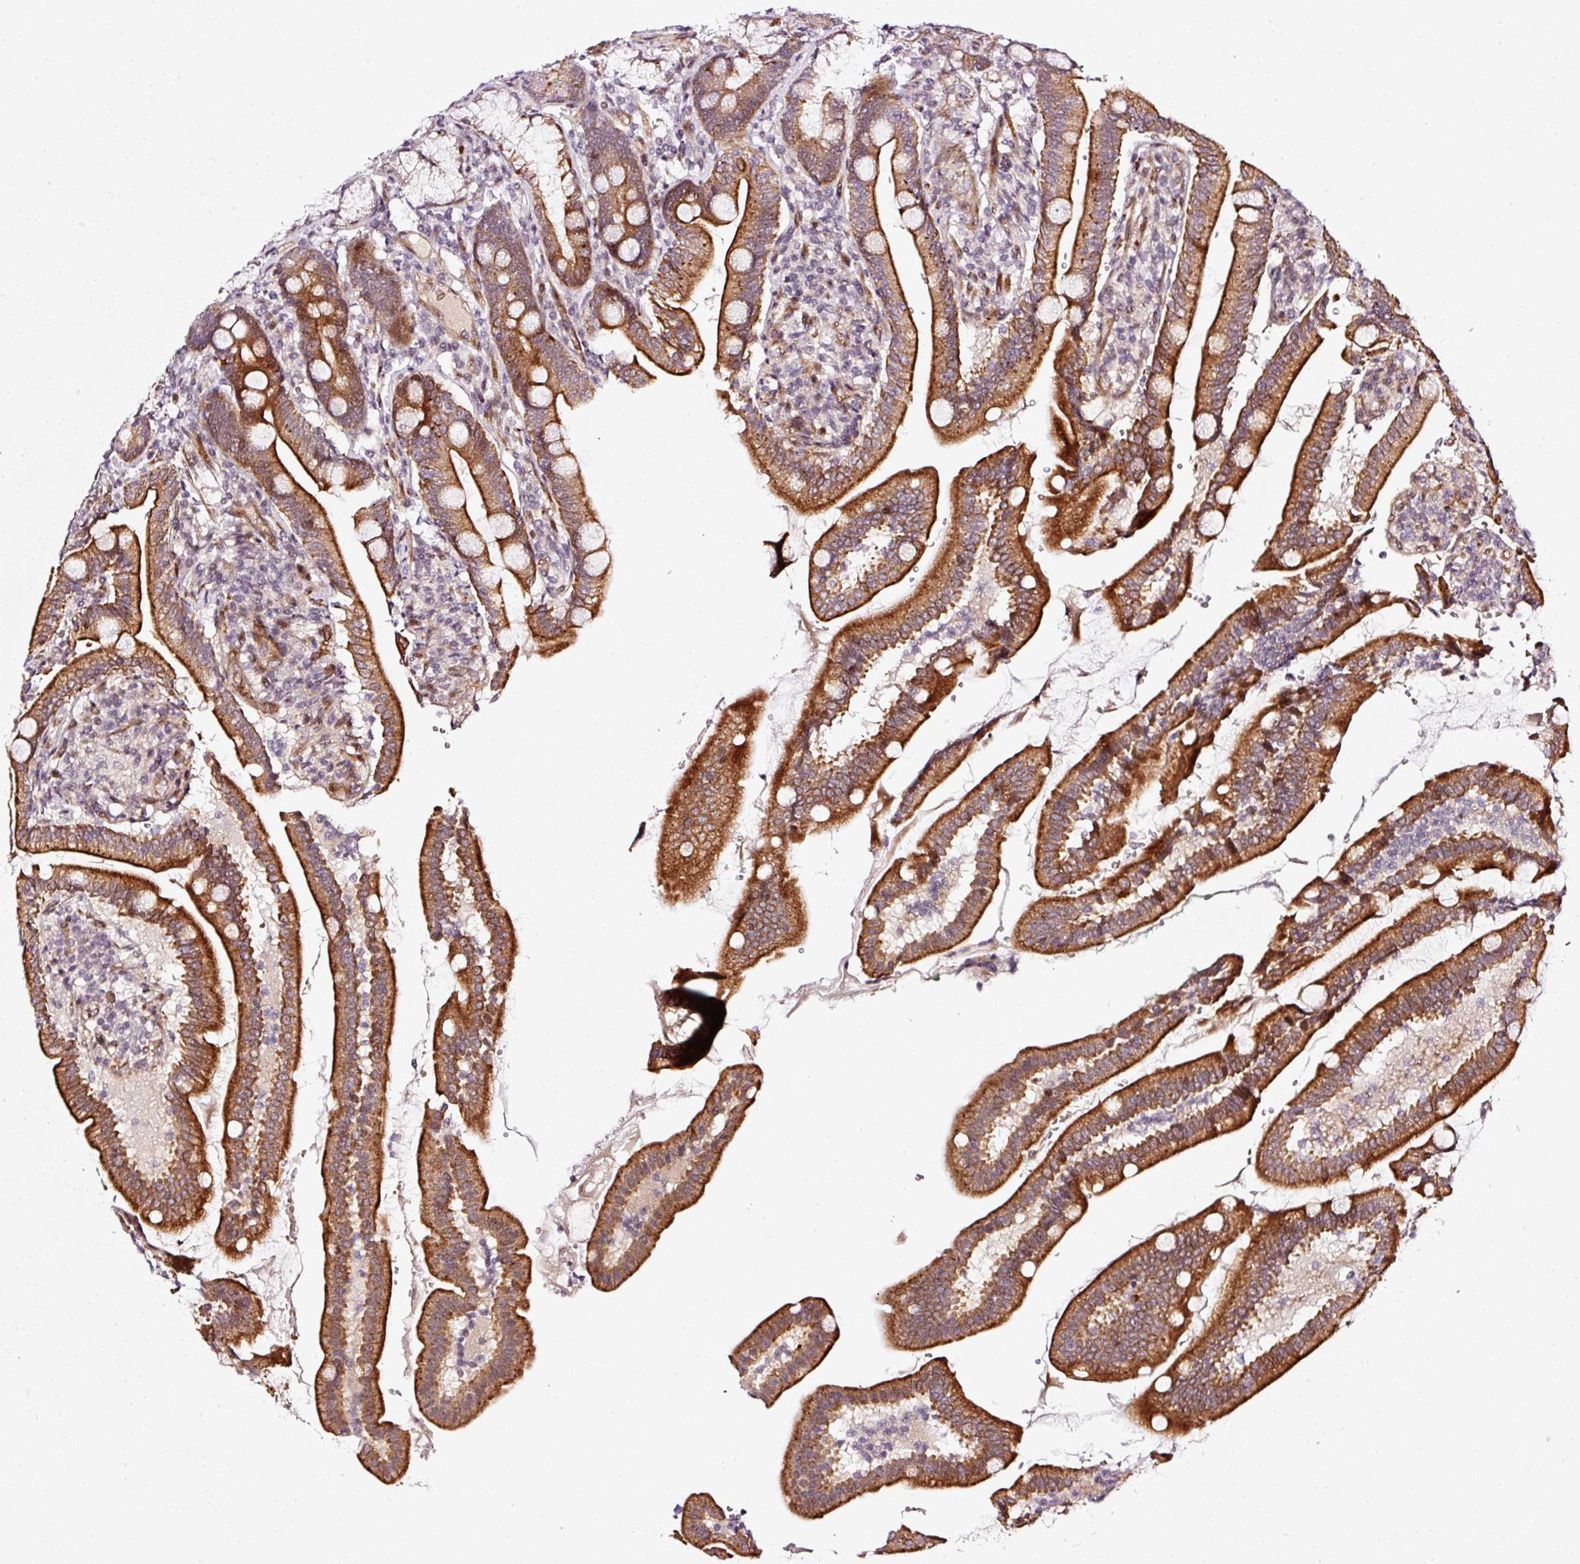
{"staining": {"intensity": "strong", "quantity": ">75%", "location": "cytoplasmic/membranous"}, "tissue": "duodenum", "cell_type": "Glandular cells", "image_type": "normal", "snomed": [{"axis": "morphology", "description": "Normal tissue, NOS"}, {"axis": "topography", "description": "Duodenum"}], "caption": "Duodenum stained with immunohistochemistry (IHC) shows strong cytoplasmic/membranous positivity in approximately >75% of glandular cells.", "gene": "ANKRD20A1", "patient": {"sex": "female", "age": 67}}